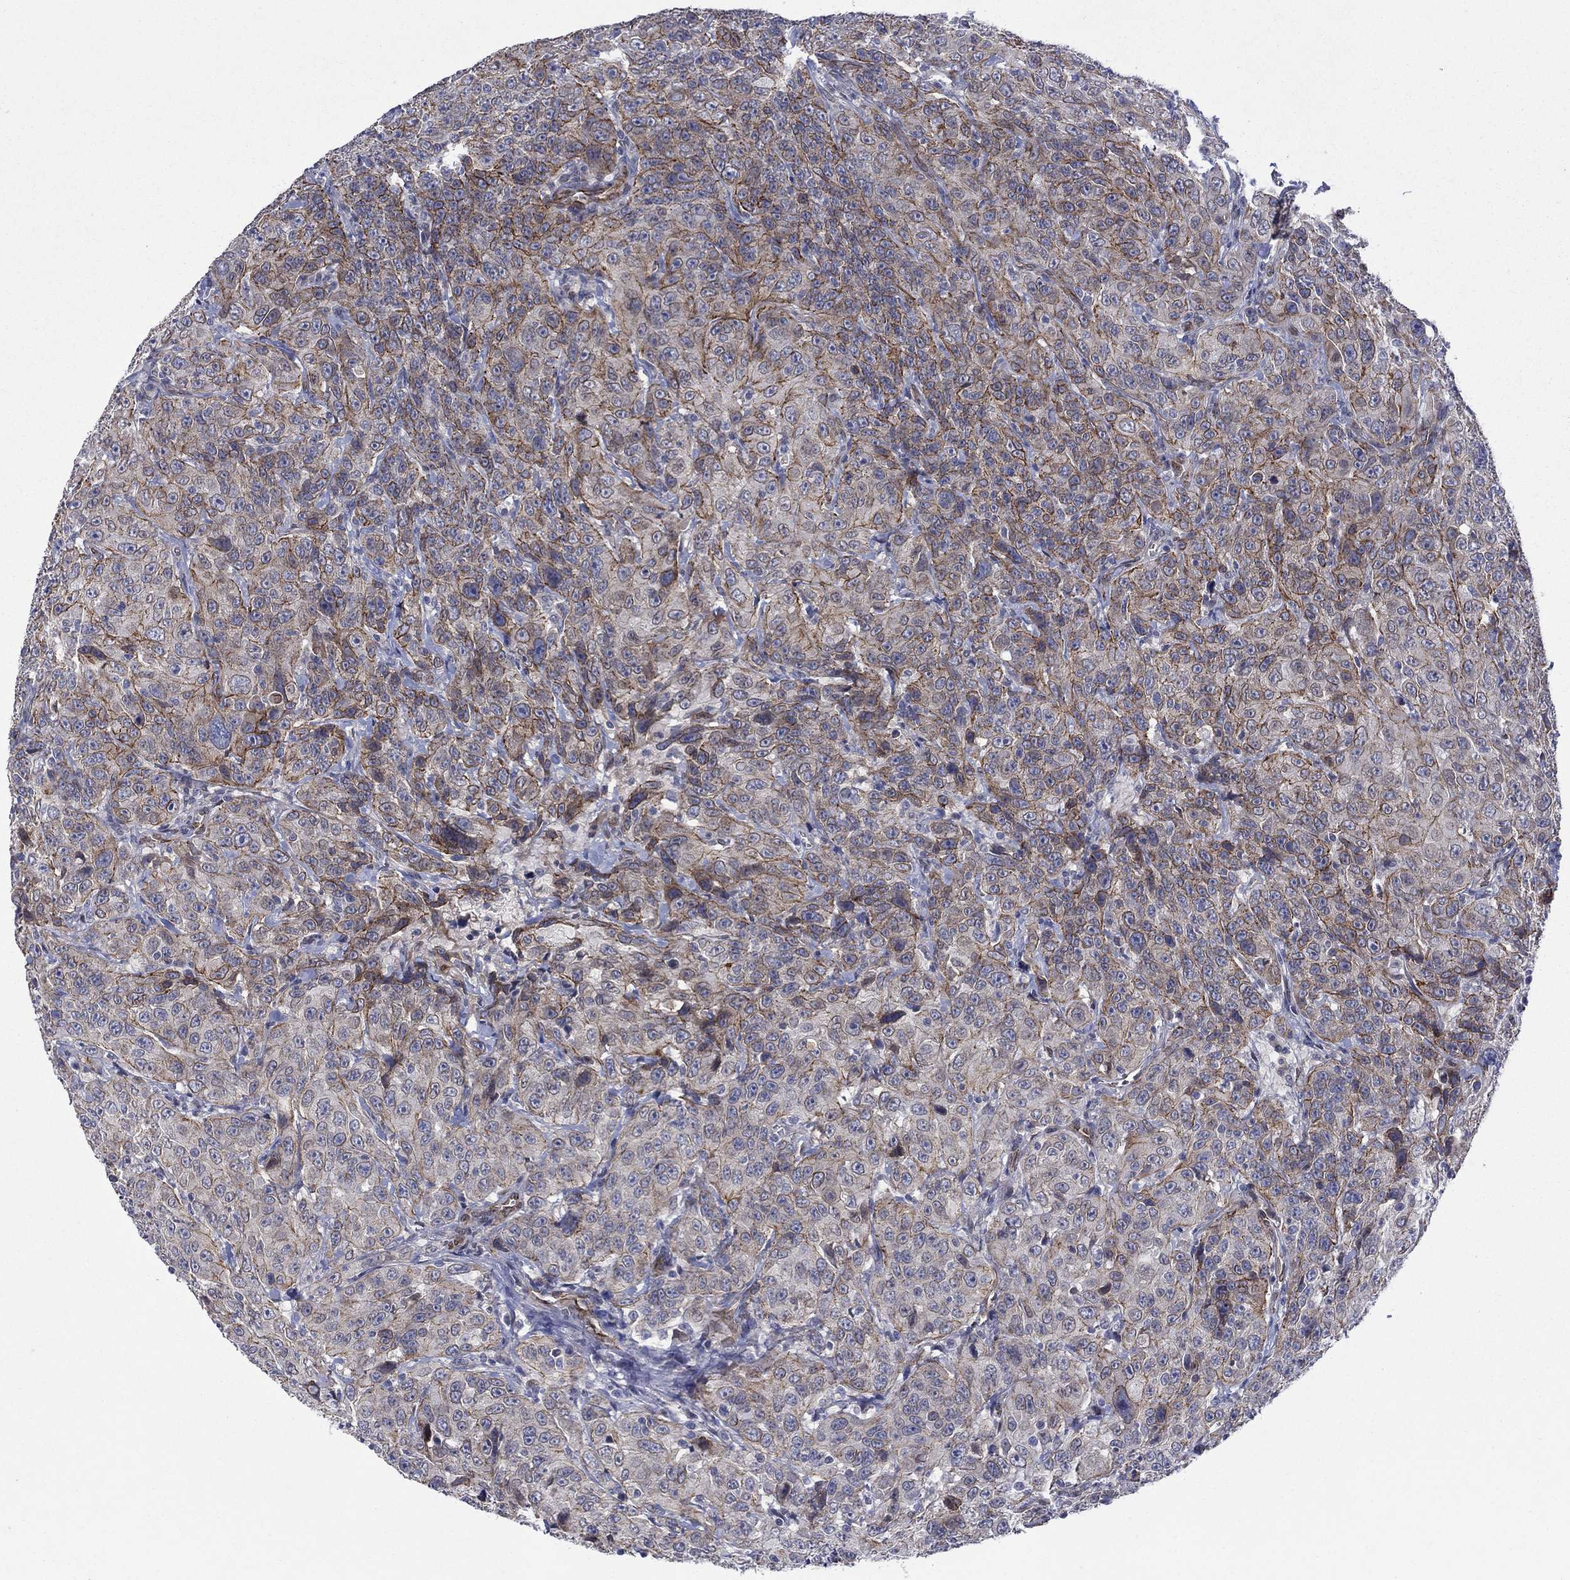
{"staining": {"intensity": "moderate", "quantity": "<25%", "location": "cytoplasmic/membranous"}, "tissue": "urothelial cancer", "cell_type": "Tumor cells", "image_type": "cancer", "snomed": [{"axis": "morphology", "description": "Urothelial carcinoma, NOS"}, {"axis": "morphology", "description": "Urothelial carcinoma, High grade"}, {"axis": "topography", "description": "Urinary bladder"}], "caption": "A high-resolution histopathology image shows IHC staining of urothelial carcinoma (high-grade), which displays moderate cytoplasmic/membranous staining in approximately <25% of tumor cells.", "gene": "EMC9", "patient": {"sex": "female", "age": 73}}